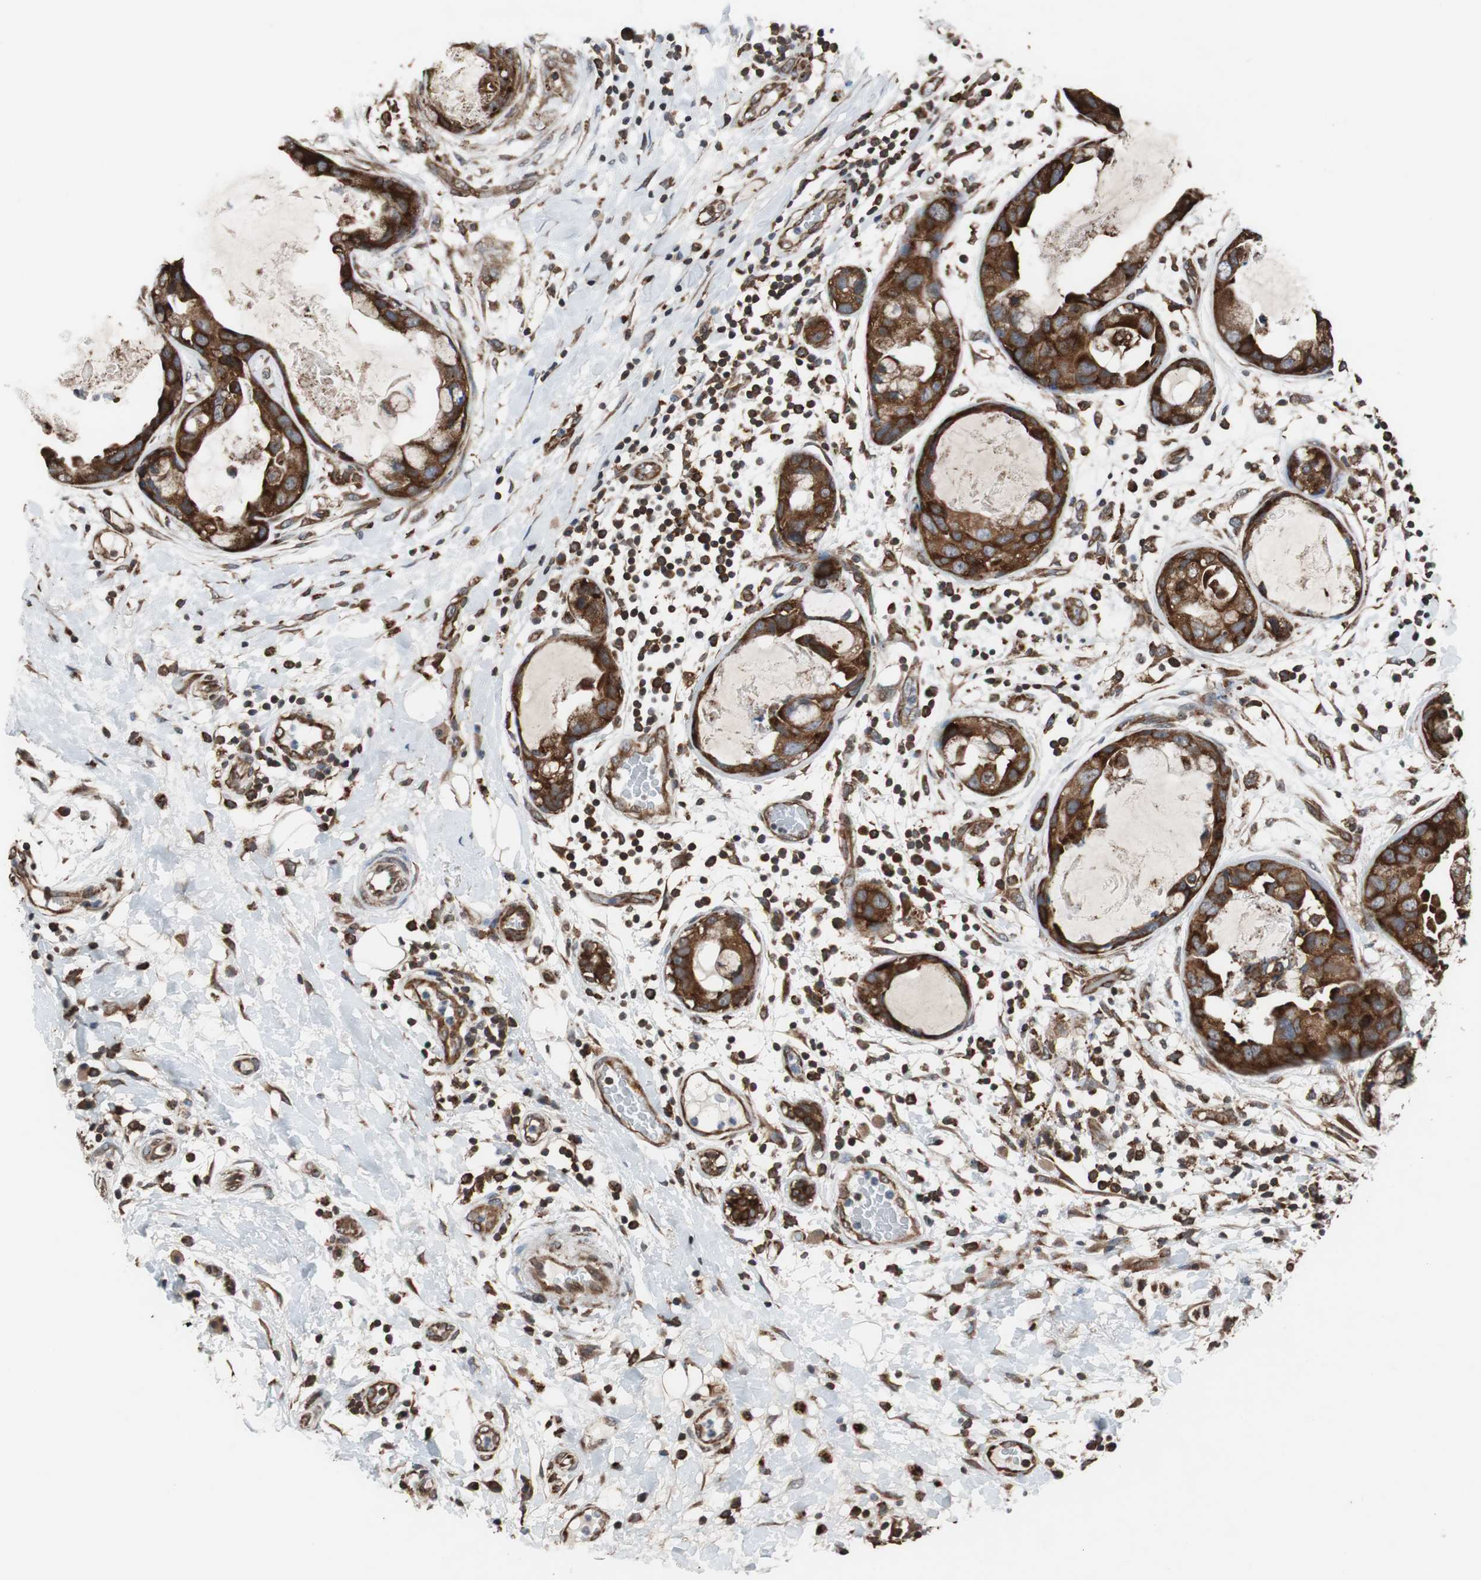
{"staining": {"intensity": "strong", "quantity": ">75%", "location": "cytoplasmic/membranous"}, "tissue": "breast cancer", "cell_type": "Tumor cells", "image_type": "cancer", "snomed": [{"axis": "morphology", "description": "Duct carcinoma"}, {"axis": "topography", "description": "Breast"}], "caption": "Immunohistochemical staining of human breast infiltrating ductal carcinoma displays high levels of strong cytoplasmic/membranous protein staining in approximately >75% of tumor cells.", "gene": "USP10", "patient": {"sex": "female", "age": 40}}